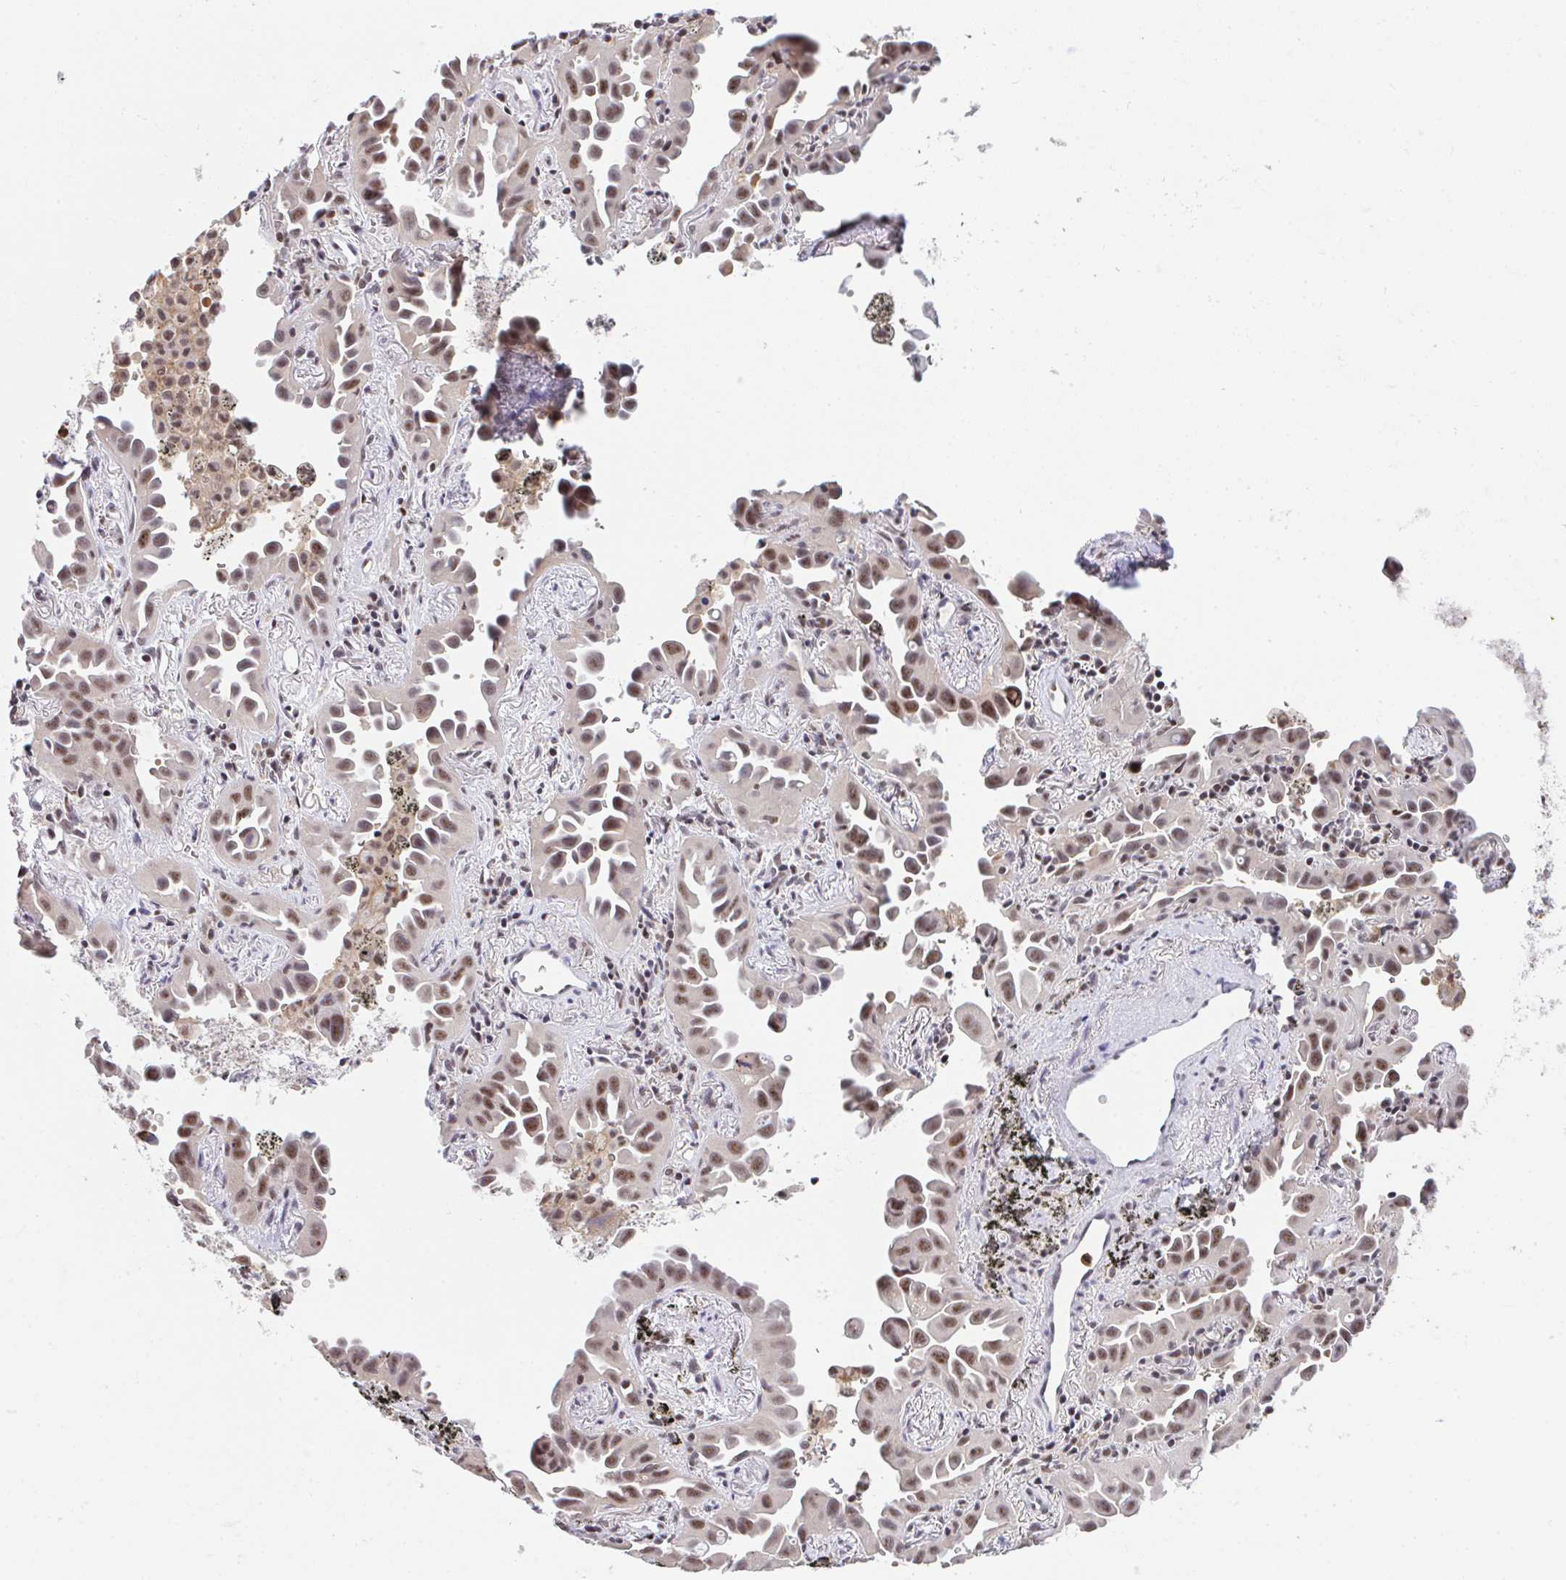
{"staining": {"intensity": "moderate", "quantity": ">75%", "location": "nuclear"}, "tissue": "lung cancer", "cell_type": "Tumor cells", "image_type": "cancer", "snomed": [{"axis": "morphology", "description": "Adenocarcinoma, NOS"}, {"axis": "topography", "description": "Lung"}], "caption": "Immunohistochemical staining of lung cancer (adenocarcinoma) exhibits medium levels of moderate nuclear protein expression in about >75% of tumor cells.", "gene": "OR6K3", "patient": {"sex": "male", "age": 68}}